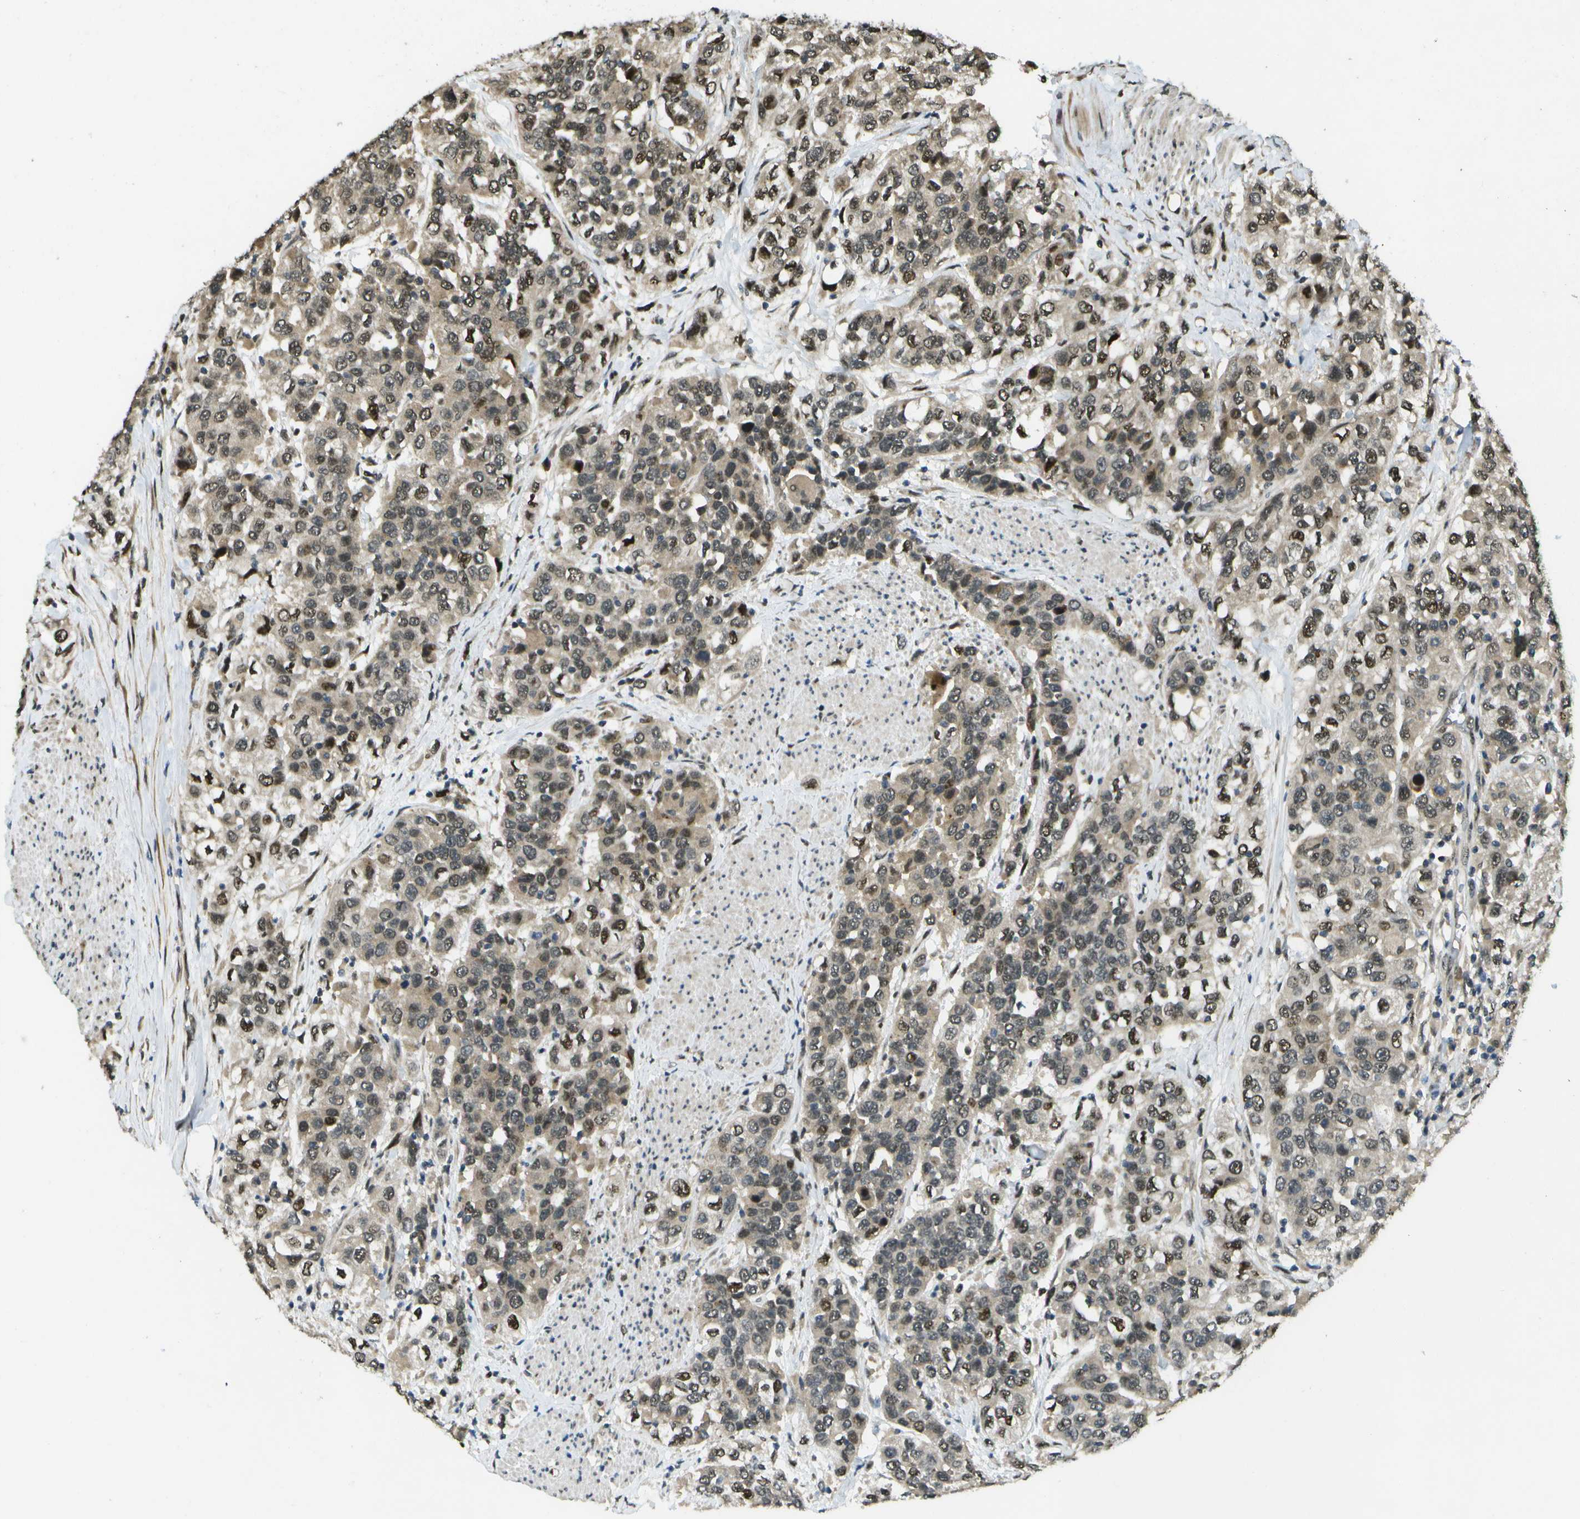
{"staining": {"intensity": "moderate", "quantity": ">75%", "location": "cytoplasmic/membranous,nuclear"}, "tissue": "urothelial cancer", "cell_type": "Tumor cells", "image_type": "cancer", "snomed": [{"axis": "morphology", "description": "Urothelial carcinoma, High grade"}, {"axis": "topography", "description": "Urinary bladder"}], "caption": "High-grade urothelial carcinoma stained with a brown dye demonstrates moderate cytoplasmic/membranous and nuclear positive expression in about >75% of tumor cells.", "gene": "GANC", "patient": {"sex": "female", "age": 80}}